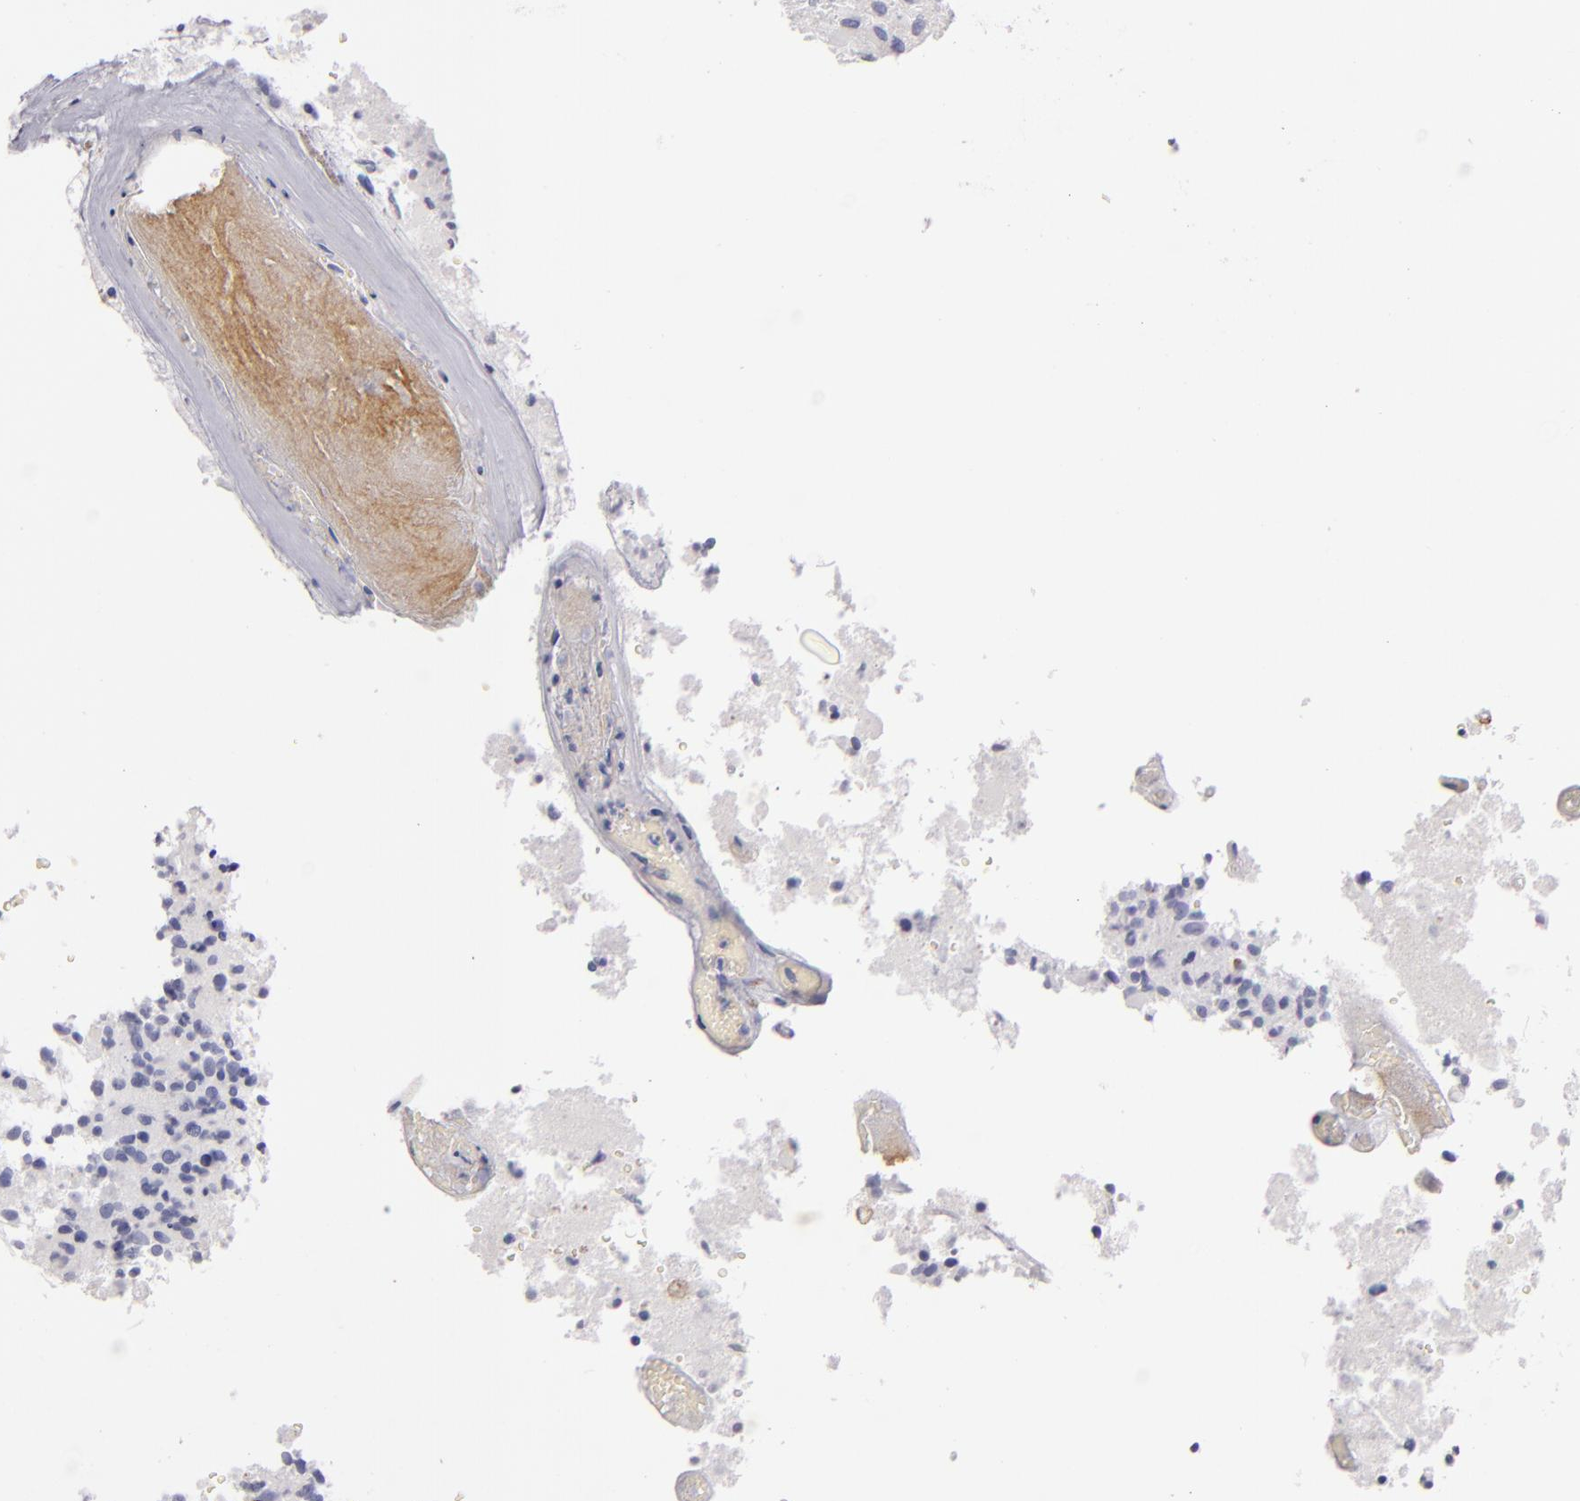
{"staining": {"intensity": "negative", "quantity": "none", "location": "none"}, "tissue": "glioma", "cell_type": "Tumor cells", "image_type": "cancer", "snomed": [{"axis": "morphology", "description": "Glioma, malignant, High grade"}, {"axis": "topography", "description": "Brain"}], "caption": "Immunohistochemical staining of glioma reveals no significant positivity in tumor cells.", "gene": "LAT", "patient": {"sex": "male", "age": 69}}